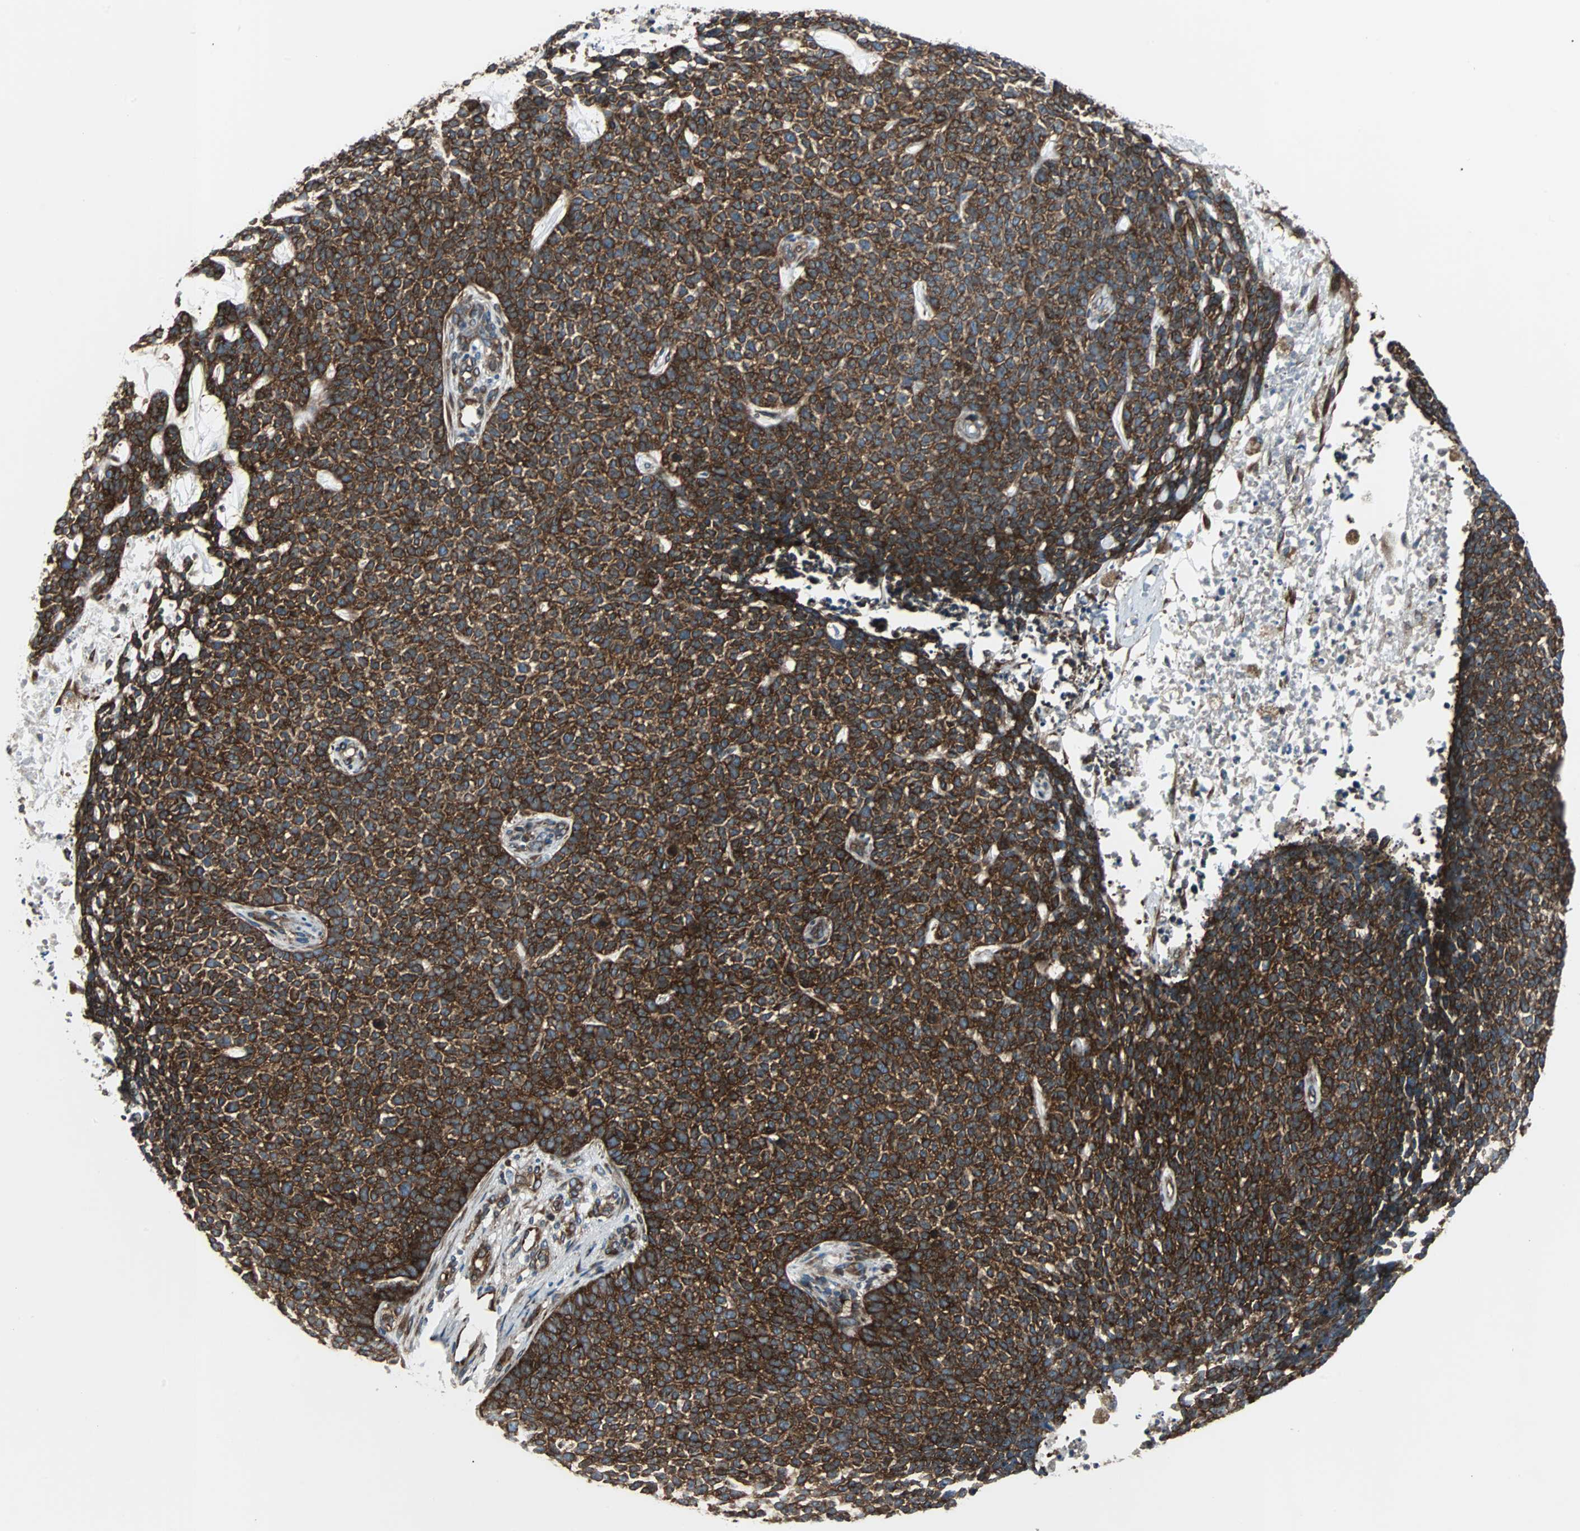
{"staining": {"intensity": "strong", "quantity": ">75%", "location": "cytoplasmic/membranous"}, "tissue": "skin cancer", "cell_type": "Tumor cells", "image_type": "cancer", "snomed": [{"axis": "morphology", "description": "Basal cell carcinoma"}, {"axis": "topography", "description": "Skin"}], "caption": "DAB immunohistochemical staining of basal cell carcinoma (skin) displays strong cytoplasmic/membranous protein staining in about >75% of tumor cells.", "gene": "RELA", "patient": {"sex": "female", "age": 84}}